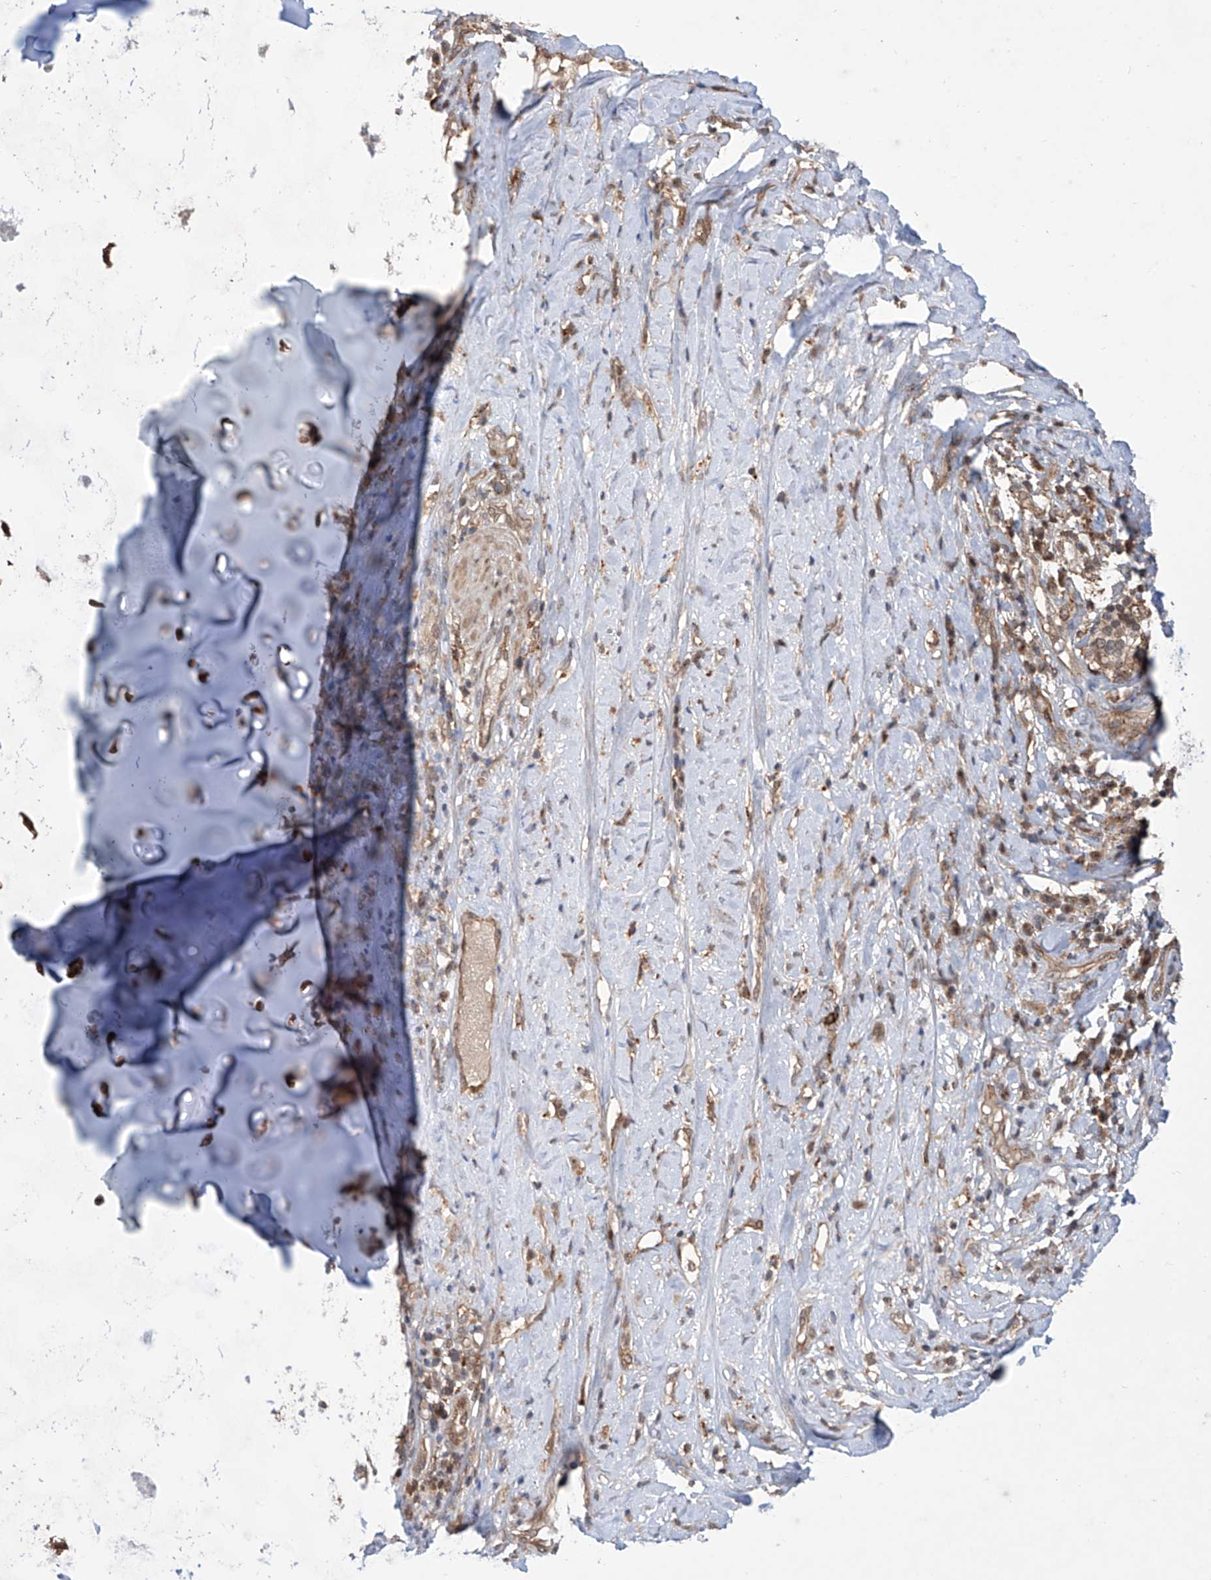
{"staining": {"intensity": "moderate", "quantity": ">75%", "location": "cytoplasmic/membranous,nuclear"}, "tissue": "adipose tissue", "cell_type": "Adipocytes", "image_type": "normal", "snomed": [{"axis": "morphology", "description": "Normal tissue, NOS"}, {"axis": "morphology", "description": "Basal cell carcinoma"}, {"axis": "topography", "description": "Cartilage tissue"}, {"axis": "topography", "description": "Nasopharynx"}, {"axis": "topography", "description": "Oral tissue"}], "caption": "This photomicrograph demonstrates immunohistochemistry staining of normal adipose tissue, with medium moderate cytoplasmic/membranous,nuclear staining in approximately >75% of adipocytes.", "gene": "HOXC8", "patient": {"sex": "female", "age": 77}}